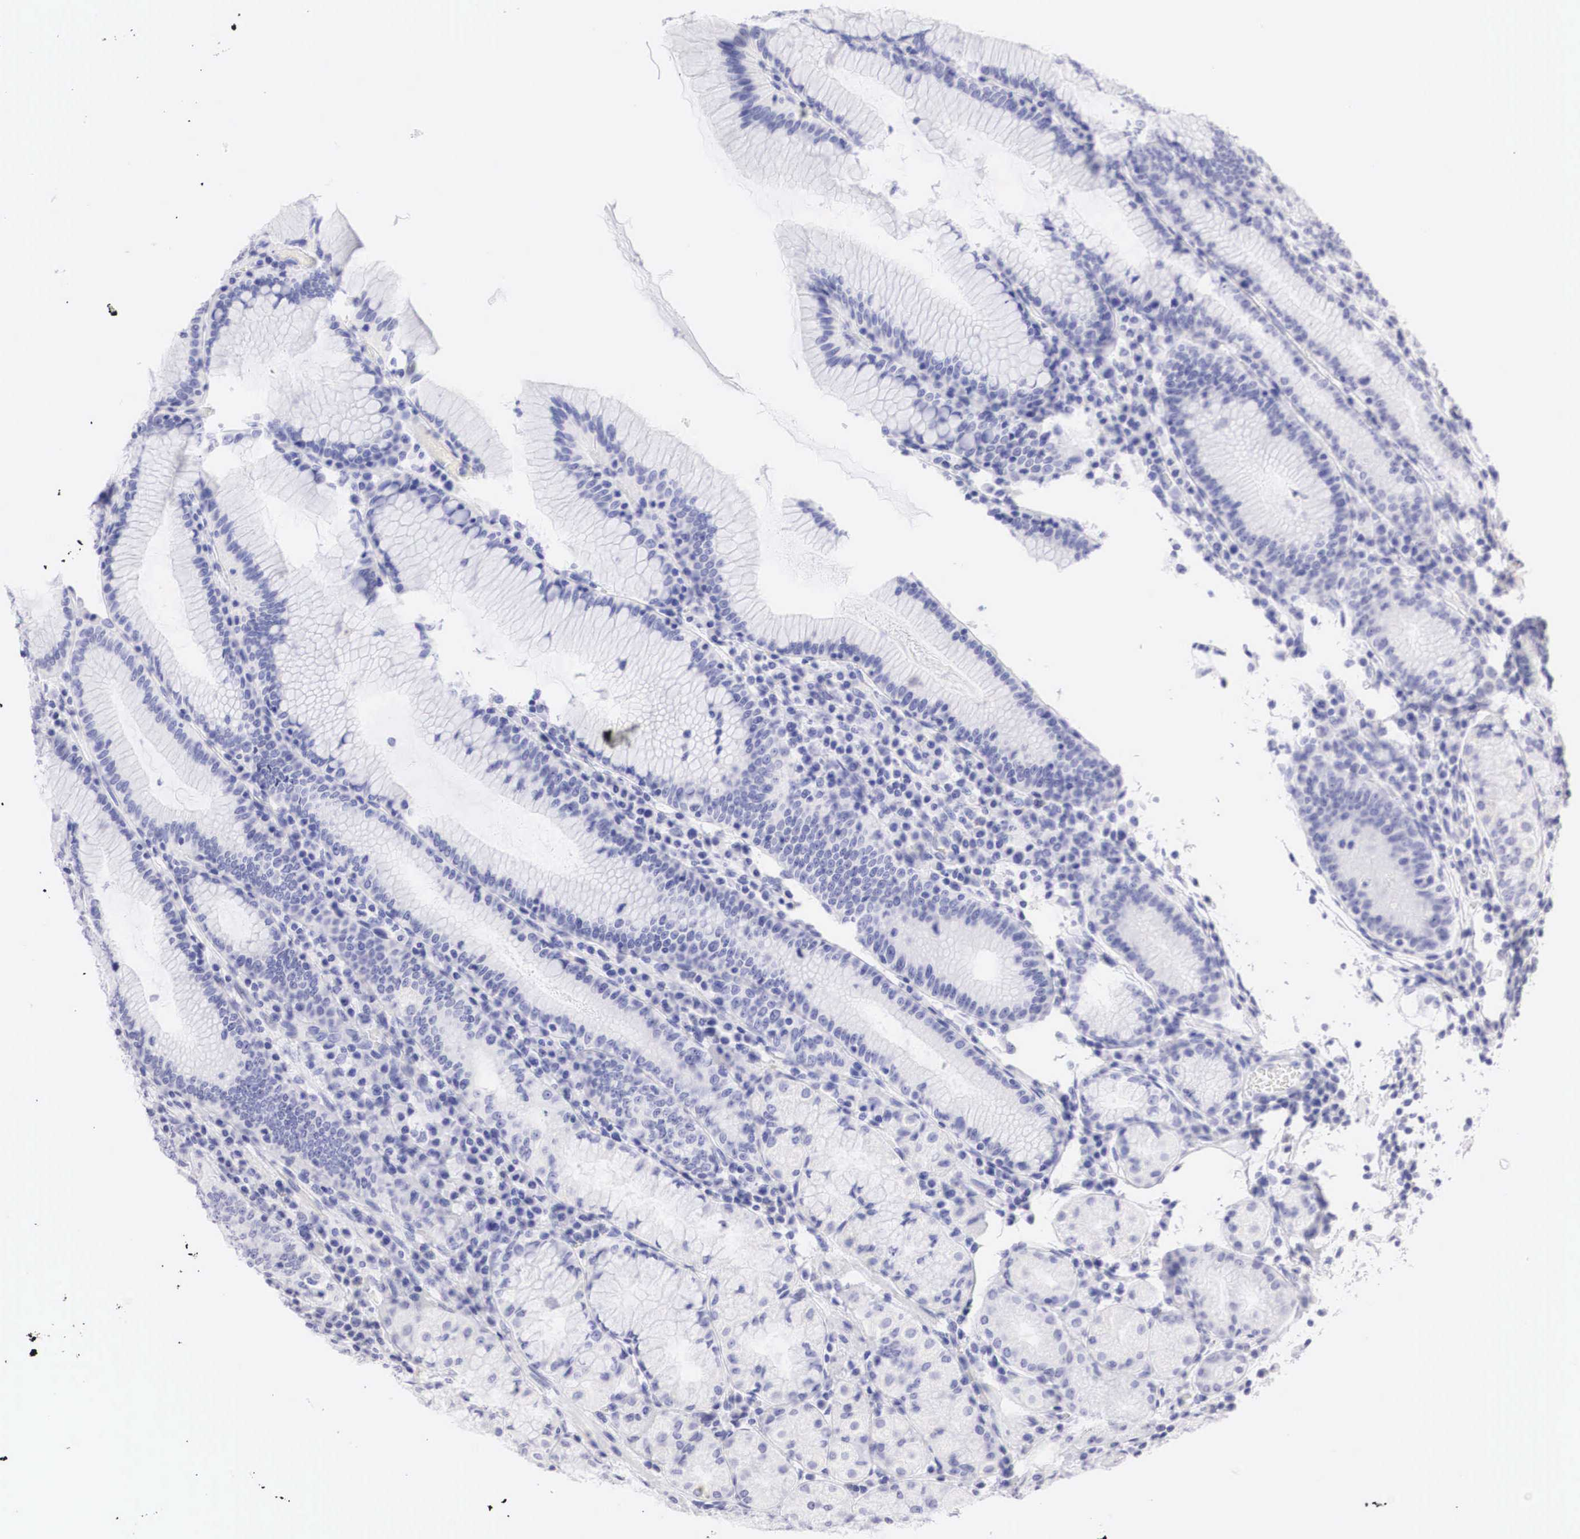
{"staining": {"intensity": "negative", "quantity": "none", "location": "none"}, "tissue": "stomach", "cell_type": "Glandular cells", "image_type": "normal", "snomed": [{"axis": "morphology", "description": "Normal tissue, NOS"}, {"axis": "topography", "description": "Stomach, lower"}], "caption": "High magnification brightfield microscopy of normal stomach stained with DAB (brown) and counterstained with hematoxylin (blue): glandular cells show no significant positivity. Nuclei are stained in blue.", "gene": "TYR", "patient": {"sex": "female", "age": 43}}